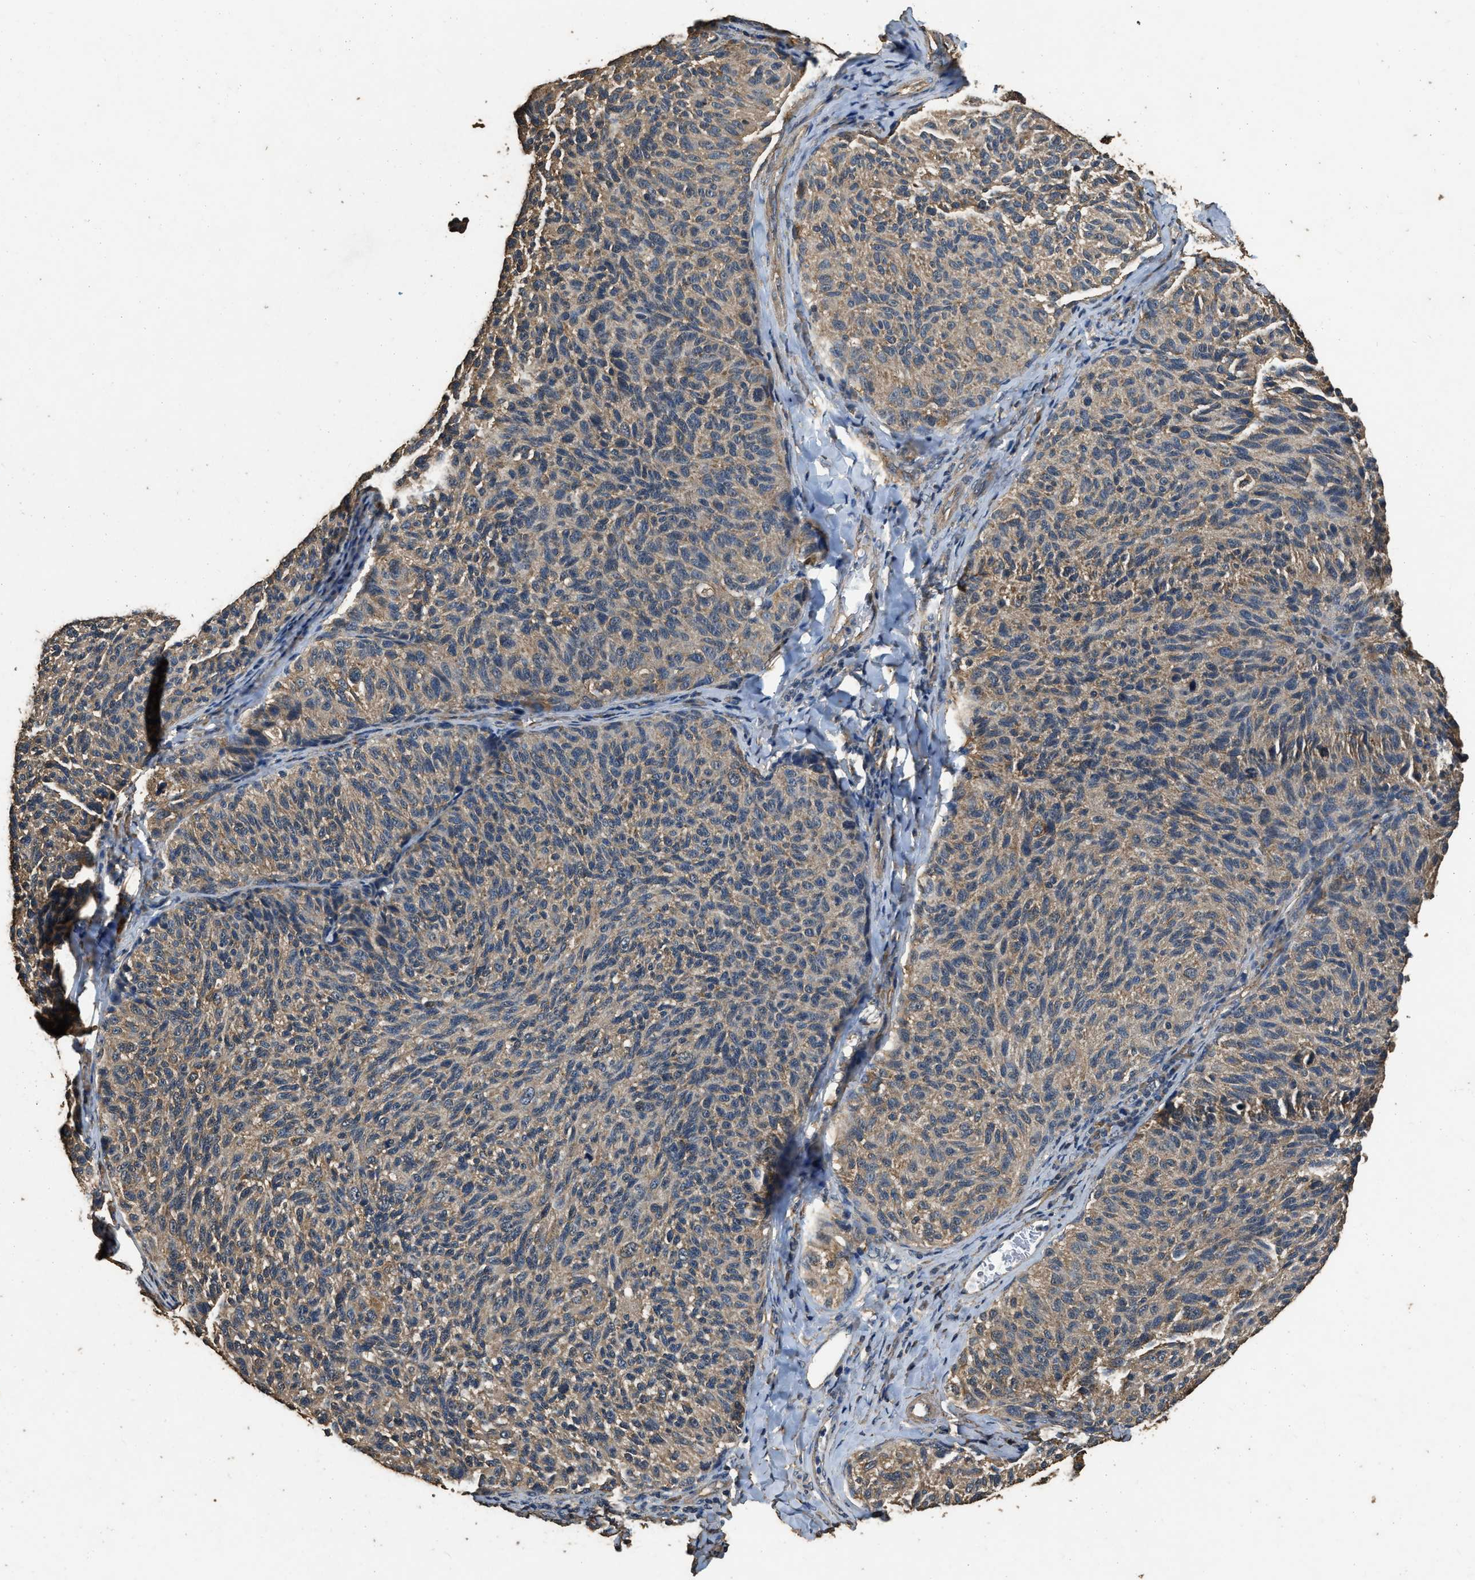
{"staining": {"intensity": "weak", "quantity": ">75%", "location": "cytoplasmic/membranous"}, "tissue": "melanoma", "cell_type": "Tumor cells", "image_type": "cancer", "snomed": [{"axis": "morphology", "description": "Malignant melanoma, NOS"}, {"axis": "topography", "description": "Skin"}], "caption": "Tumor cells demonstrate weak cytoplasmic/membranous positivity in approximately >75% of cells in melanoma.", "gene": "MIB1", "patient": {"sex": "female", "age": 73}}